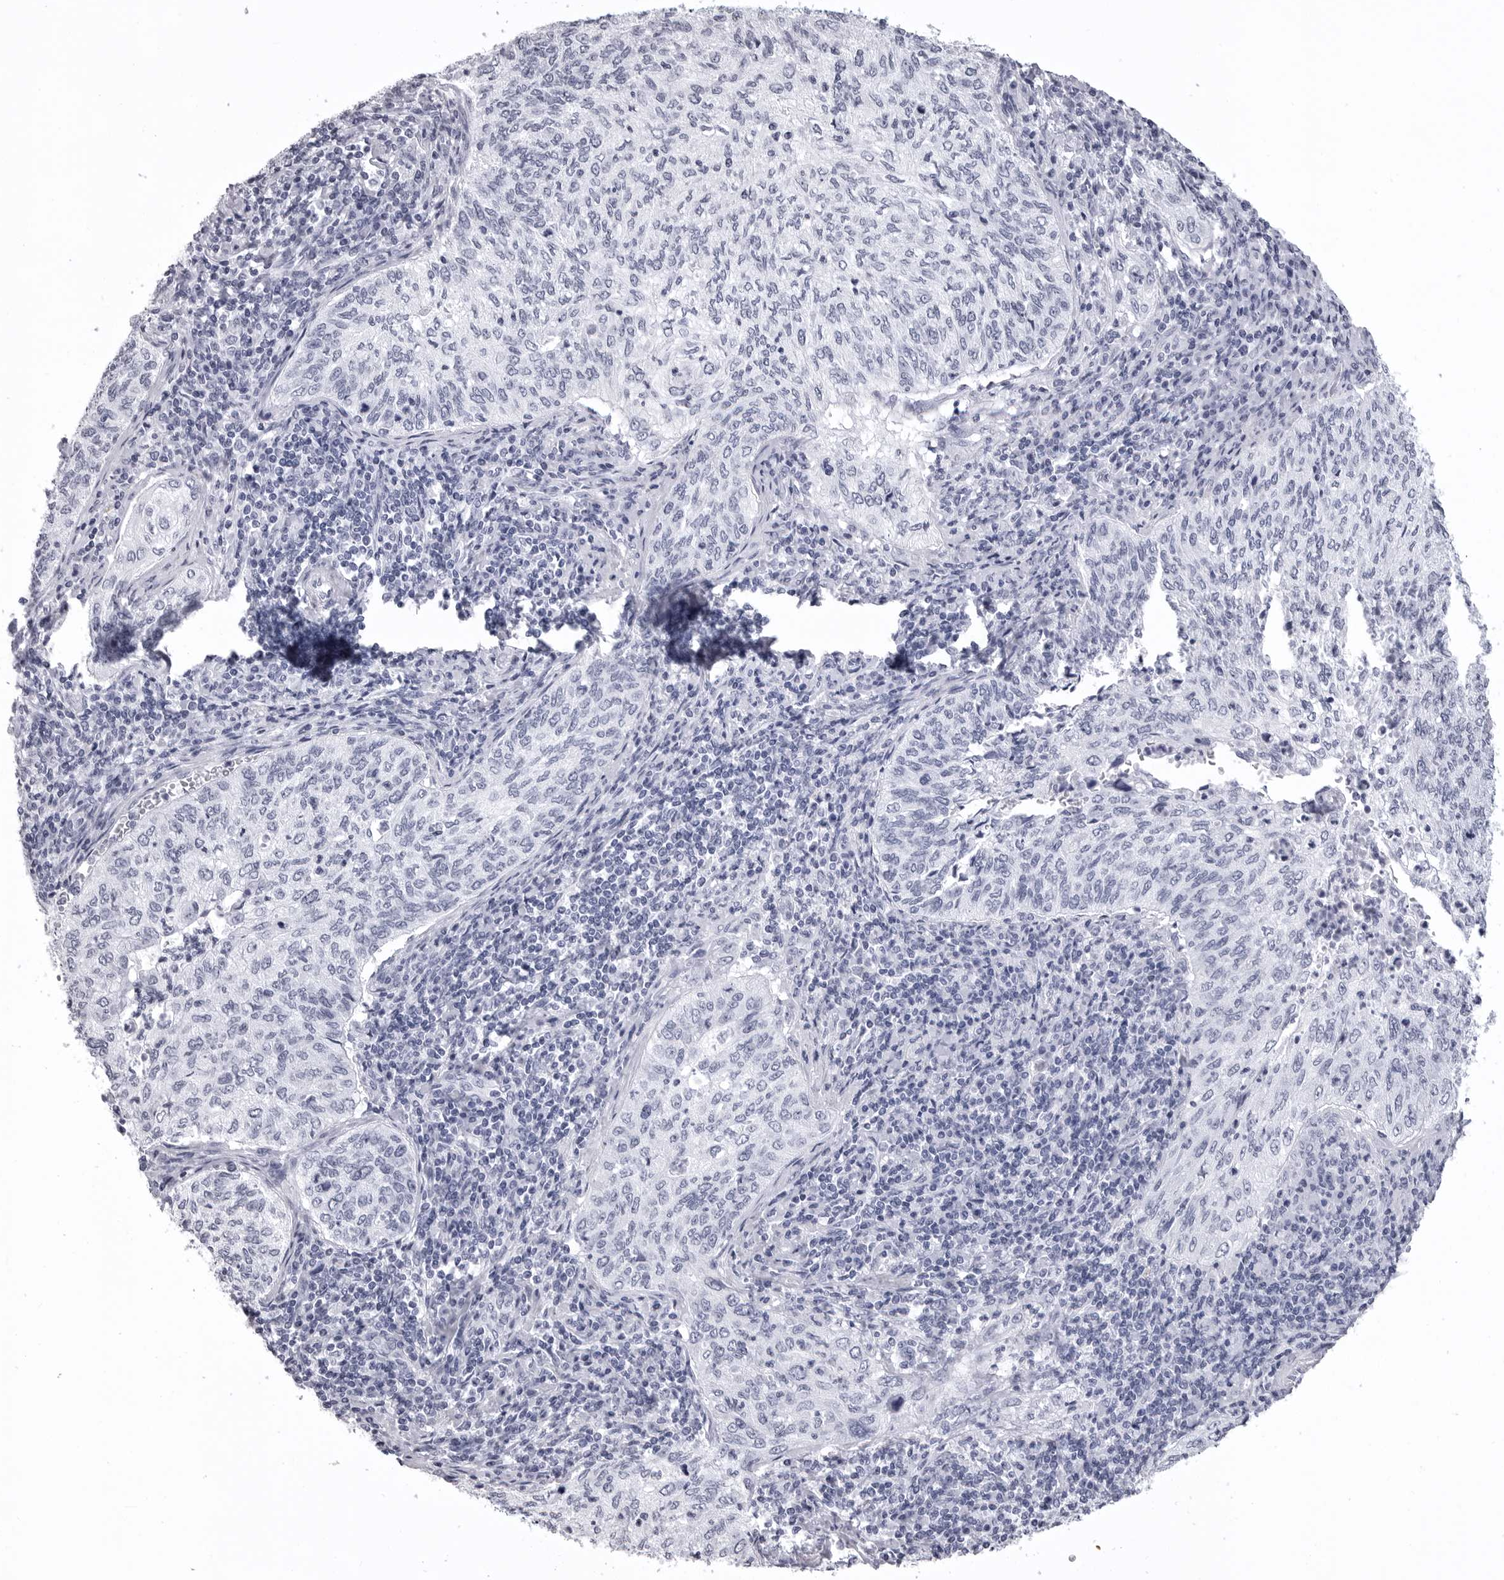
{"staining": {"intensity": "negative", "quantity": "none", "location": "none"}, "tissue": "cervical cancer", "cell_type": "Tumor cells", "image_type": "cancer", "snomed": [{"axis": "morphology", "description": "Squamous cell carcinoma, NOS"}, {"axis": "topography", "description": "Cervix"}], "caption": "High power microscopy image of an IHC micrograph of cervical cancer (squamous cell carcinoma), revealing no significant positivity in tumor cells. (Immunohistochemistry (ihc), brightfield microscopy, high magnification).", "gene": "LGALS4", "patient": {"sex": "female", "age": 30}}